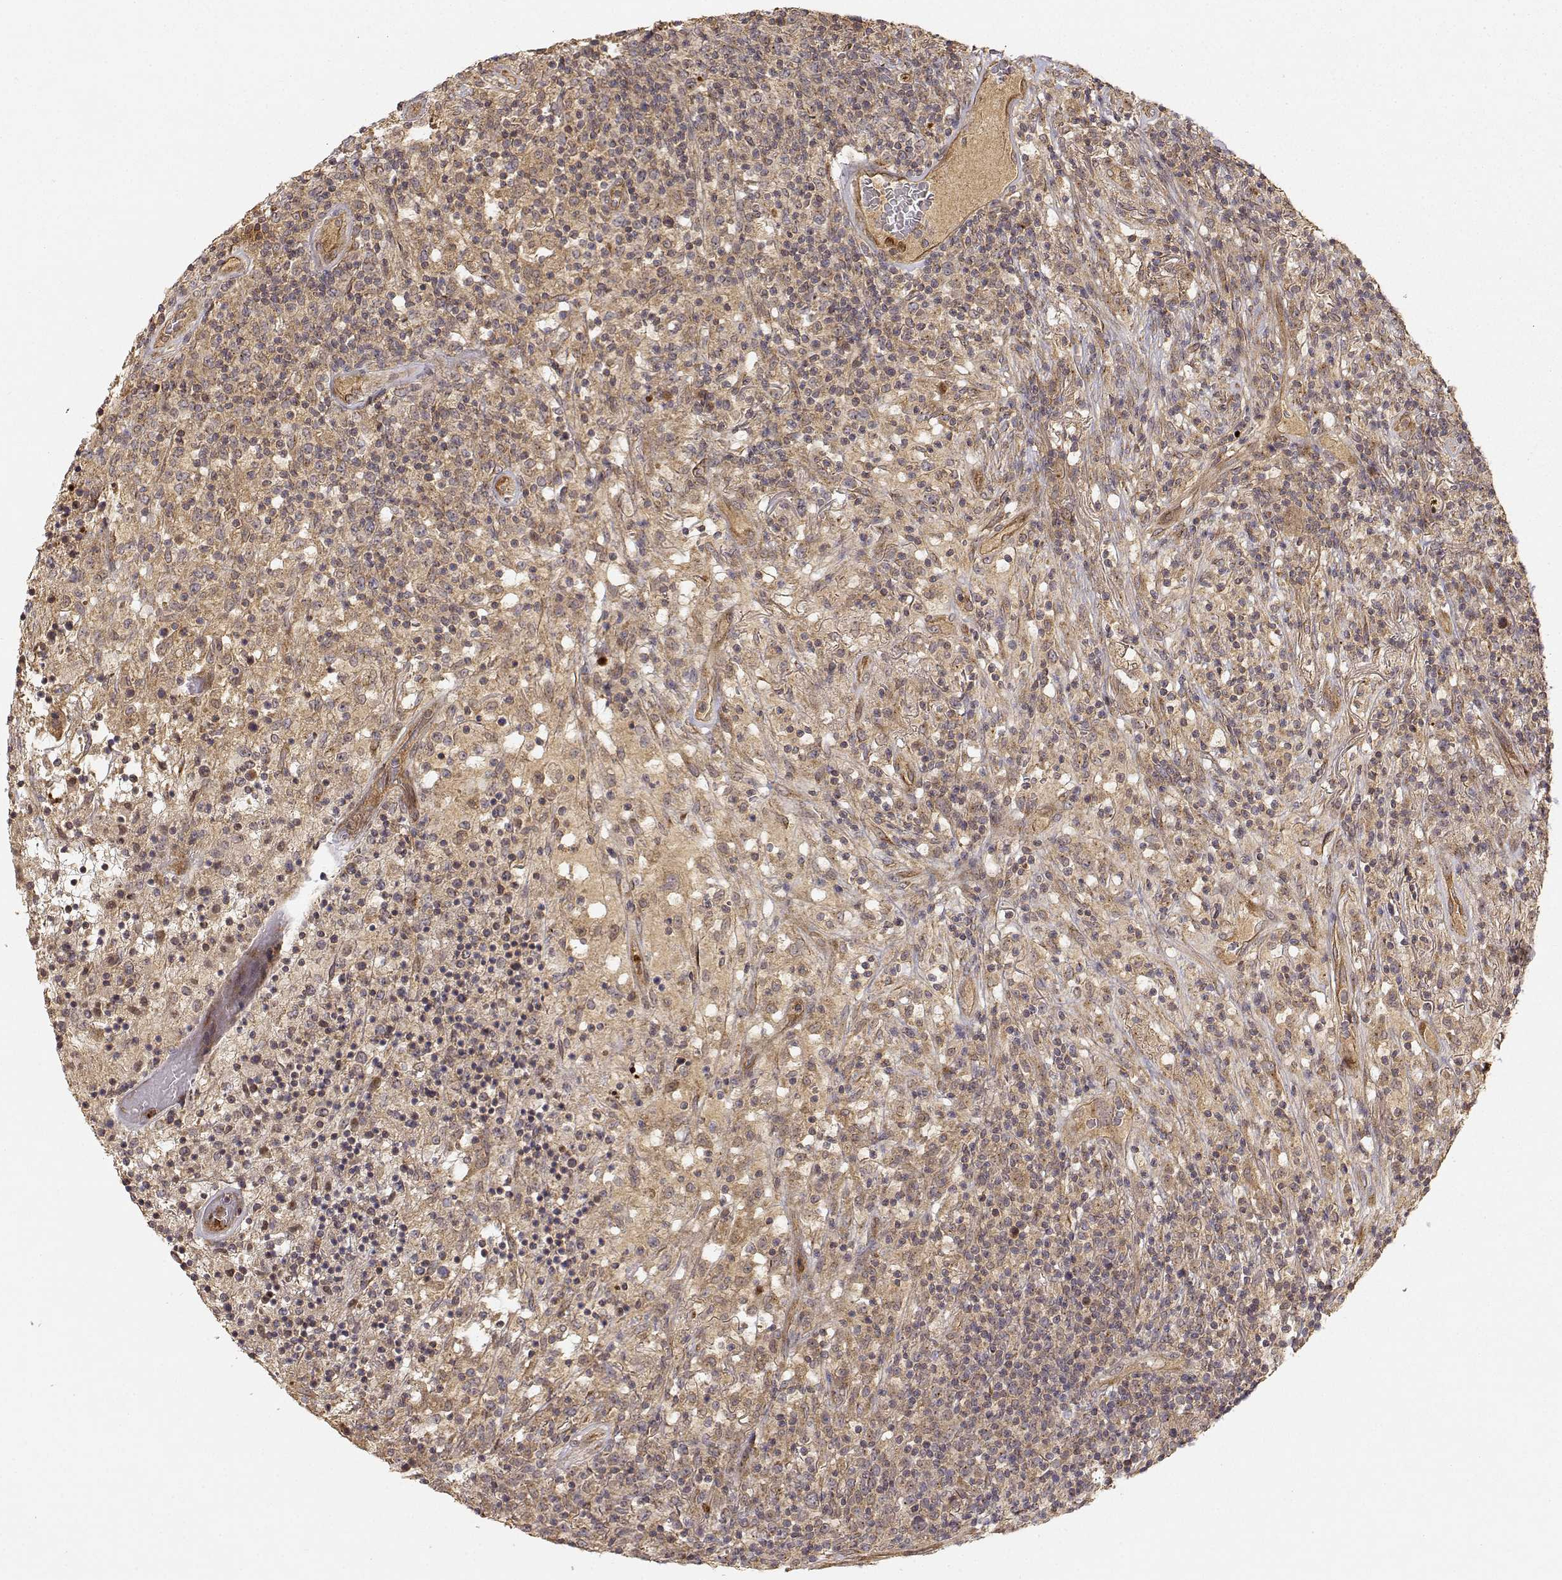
{"staining": {"intensity": "weak", "quantity": ">75%", "location": "cytoplasmic/membranous"}, "tissue": "lymphoma", "cell_type": "Tumor cells", "image_type": "cancer", "snomed": [{"axis": "morphology", "description": "Malignant lymphoma, non-Hodgkin's type, High grade"}, {"axis": "topography", "description": "Lung"}], "caption": "Human lymphoma stained for a protein (brown) exhibits weak cytoplasmic/membranous positive positivity in about >75% of tumor cells.", "gene": "CDK5RAP2", "patient": {"sex": "male", "age": 79}}